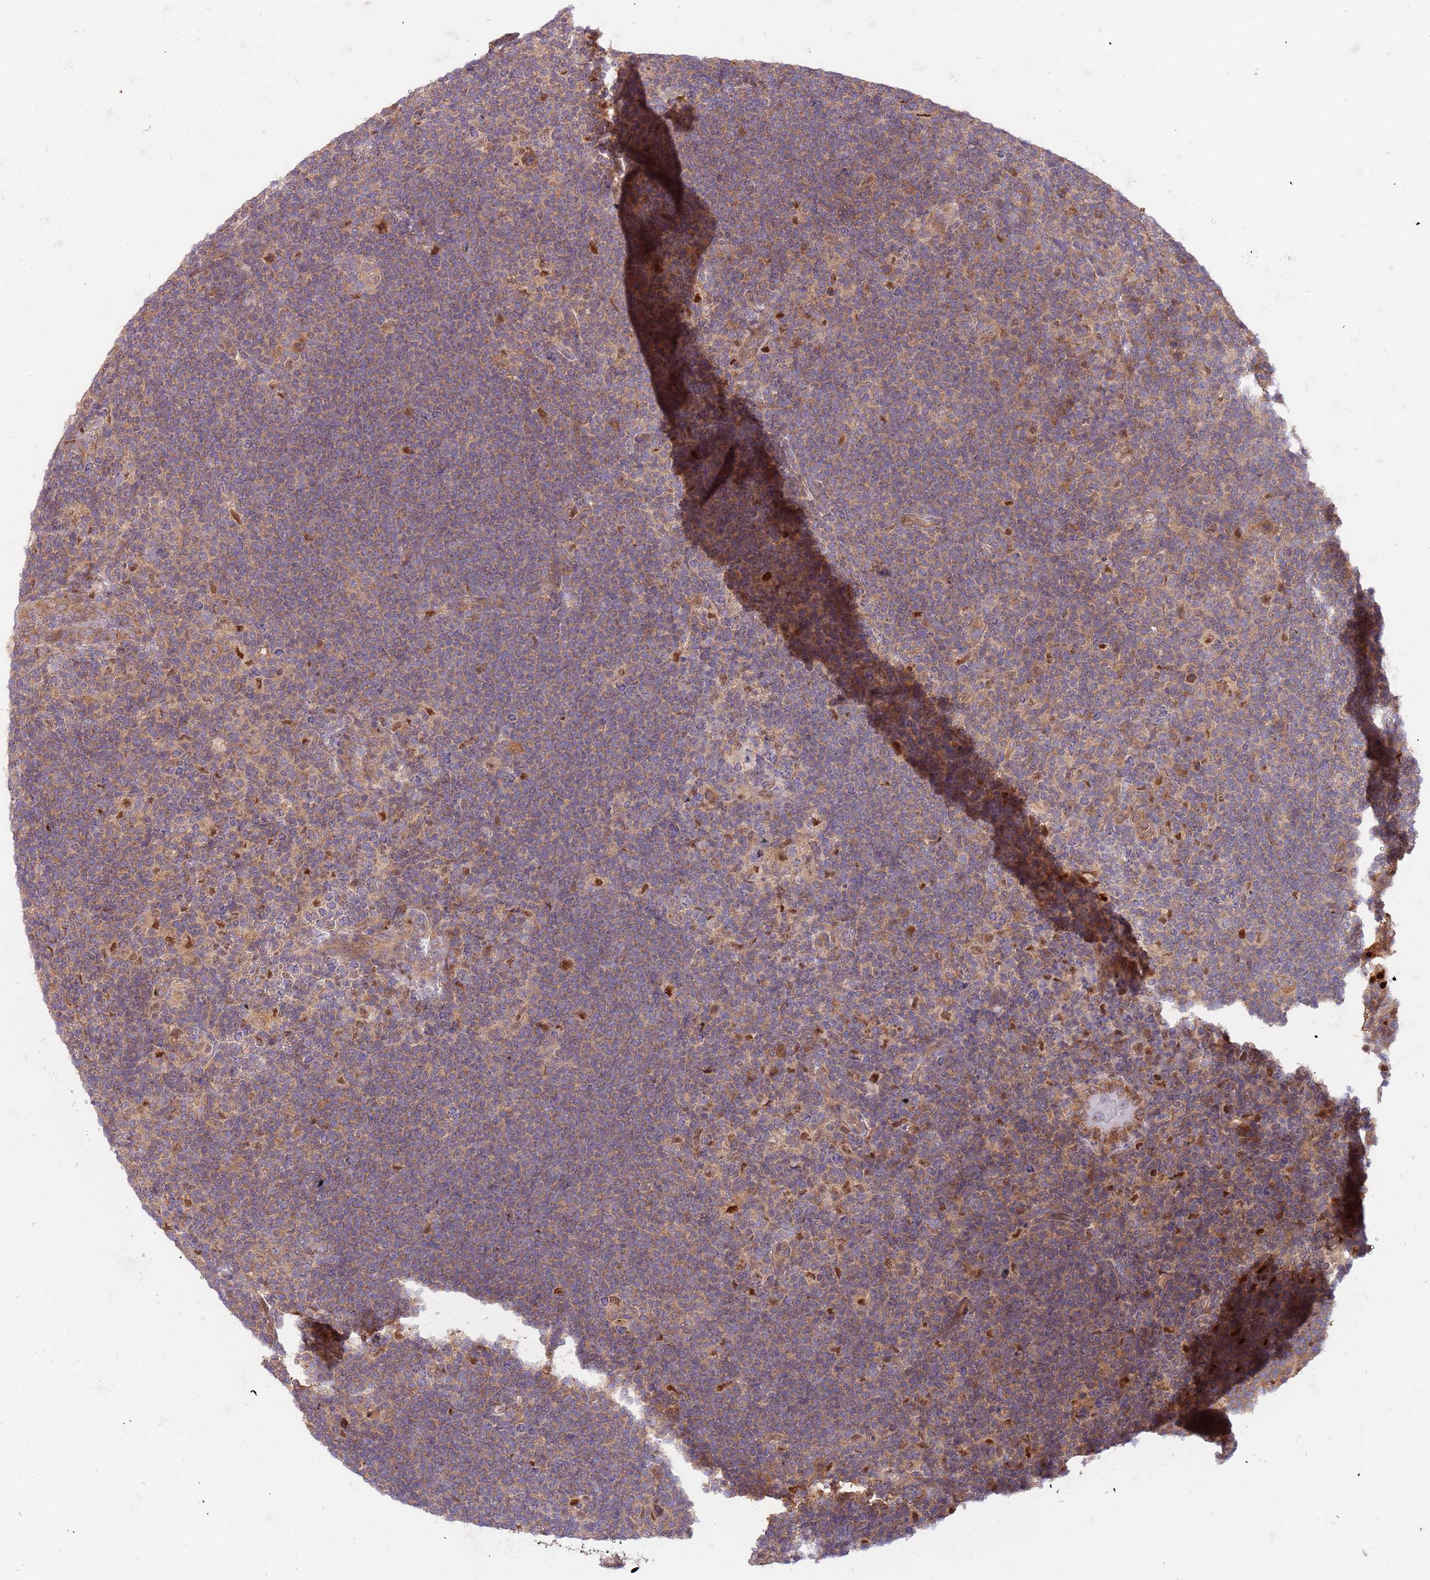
{"staining": {"intensity": "weak", "quantity": "25%-75%", "location": "cytoplasmic/membranous"}, "tissue": "lymphoma", "cell_type": "Tumor cells", "image_type": "cancer", "snomed": [{"axis": "morphology", "description": "Hodgkin's disease, NOS"}, {"axis": "topography", "description": "Lymph node"}], "caption": "A brown stain labels weak cytoplasmic/membranous positivity of a protein in Hodgkin's disease tumor cells.", "gene": "OSBP", "patient": {"sex": "female", "age": 57}}